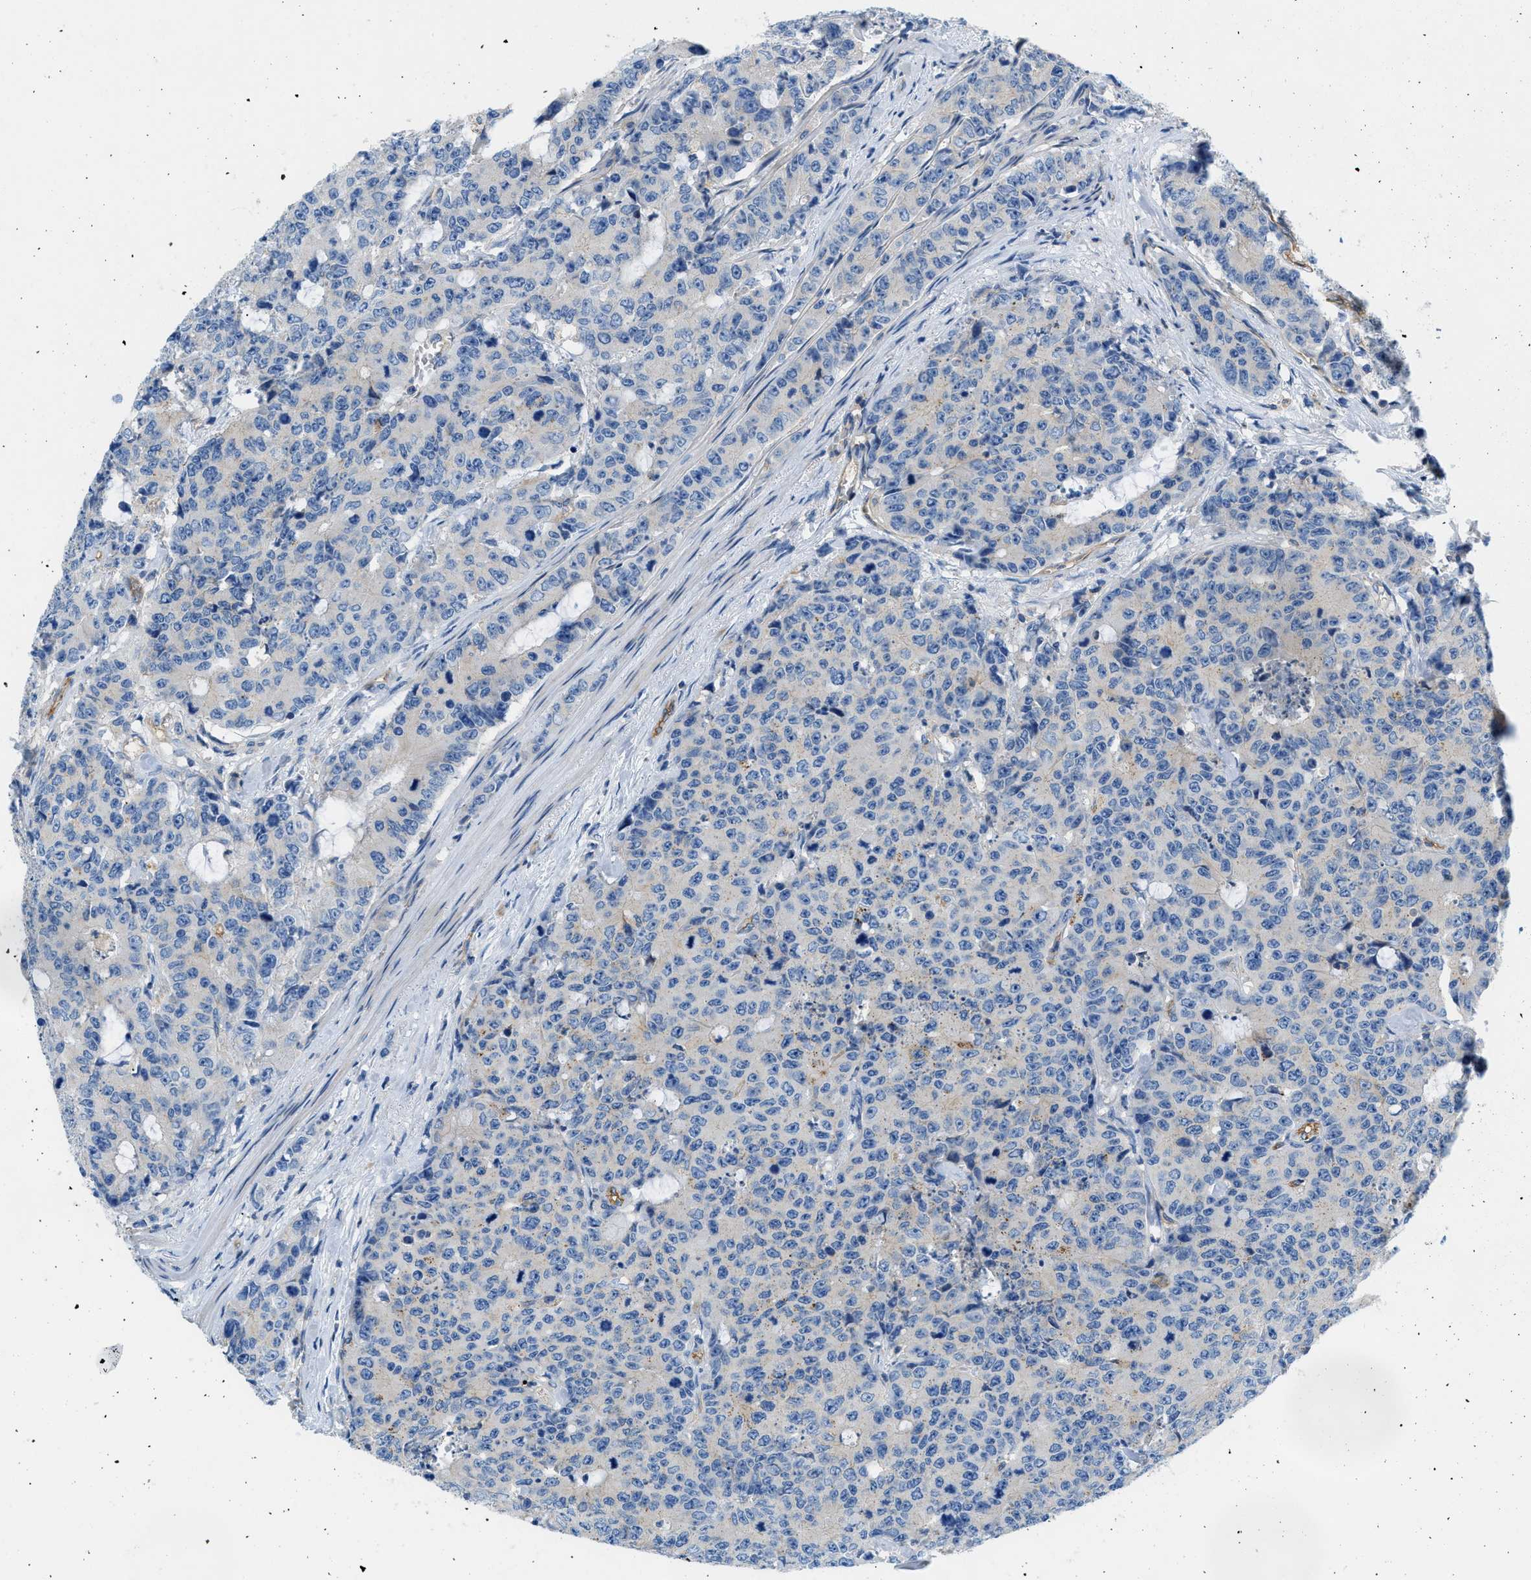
{"staining": {"intensity": "negative", "quantity": "none", "location": "none"}, "tissue": "colorectal cancer", "cell_type": "Tumor cells", "image_type": "cancer", "snomed": [{"axis": "morphology", "description": "Adenocarcinoma, NOS"}, {"axis": "topography", "description": "Colon"}], "caption": "Protein analysis of colorectal cancer demonstrates no significant positivity in tumor cells. The staining was performed using DAB (3,3'-diaminobenzidine) to visualize the protein expression in brown, while the nuclei were stained in blue with hematoxylin (Magnification: 20x).", "gene": "ORAI1", "patient": {"sex": "female", "age": 86}}